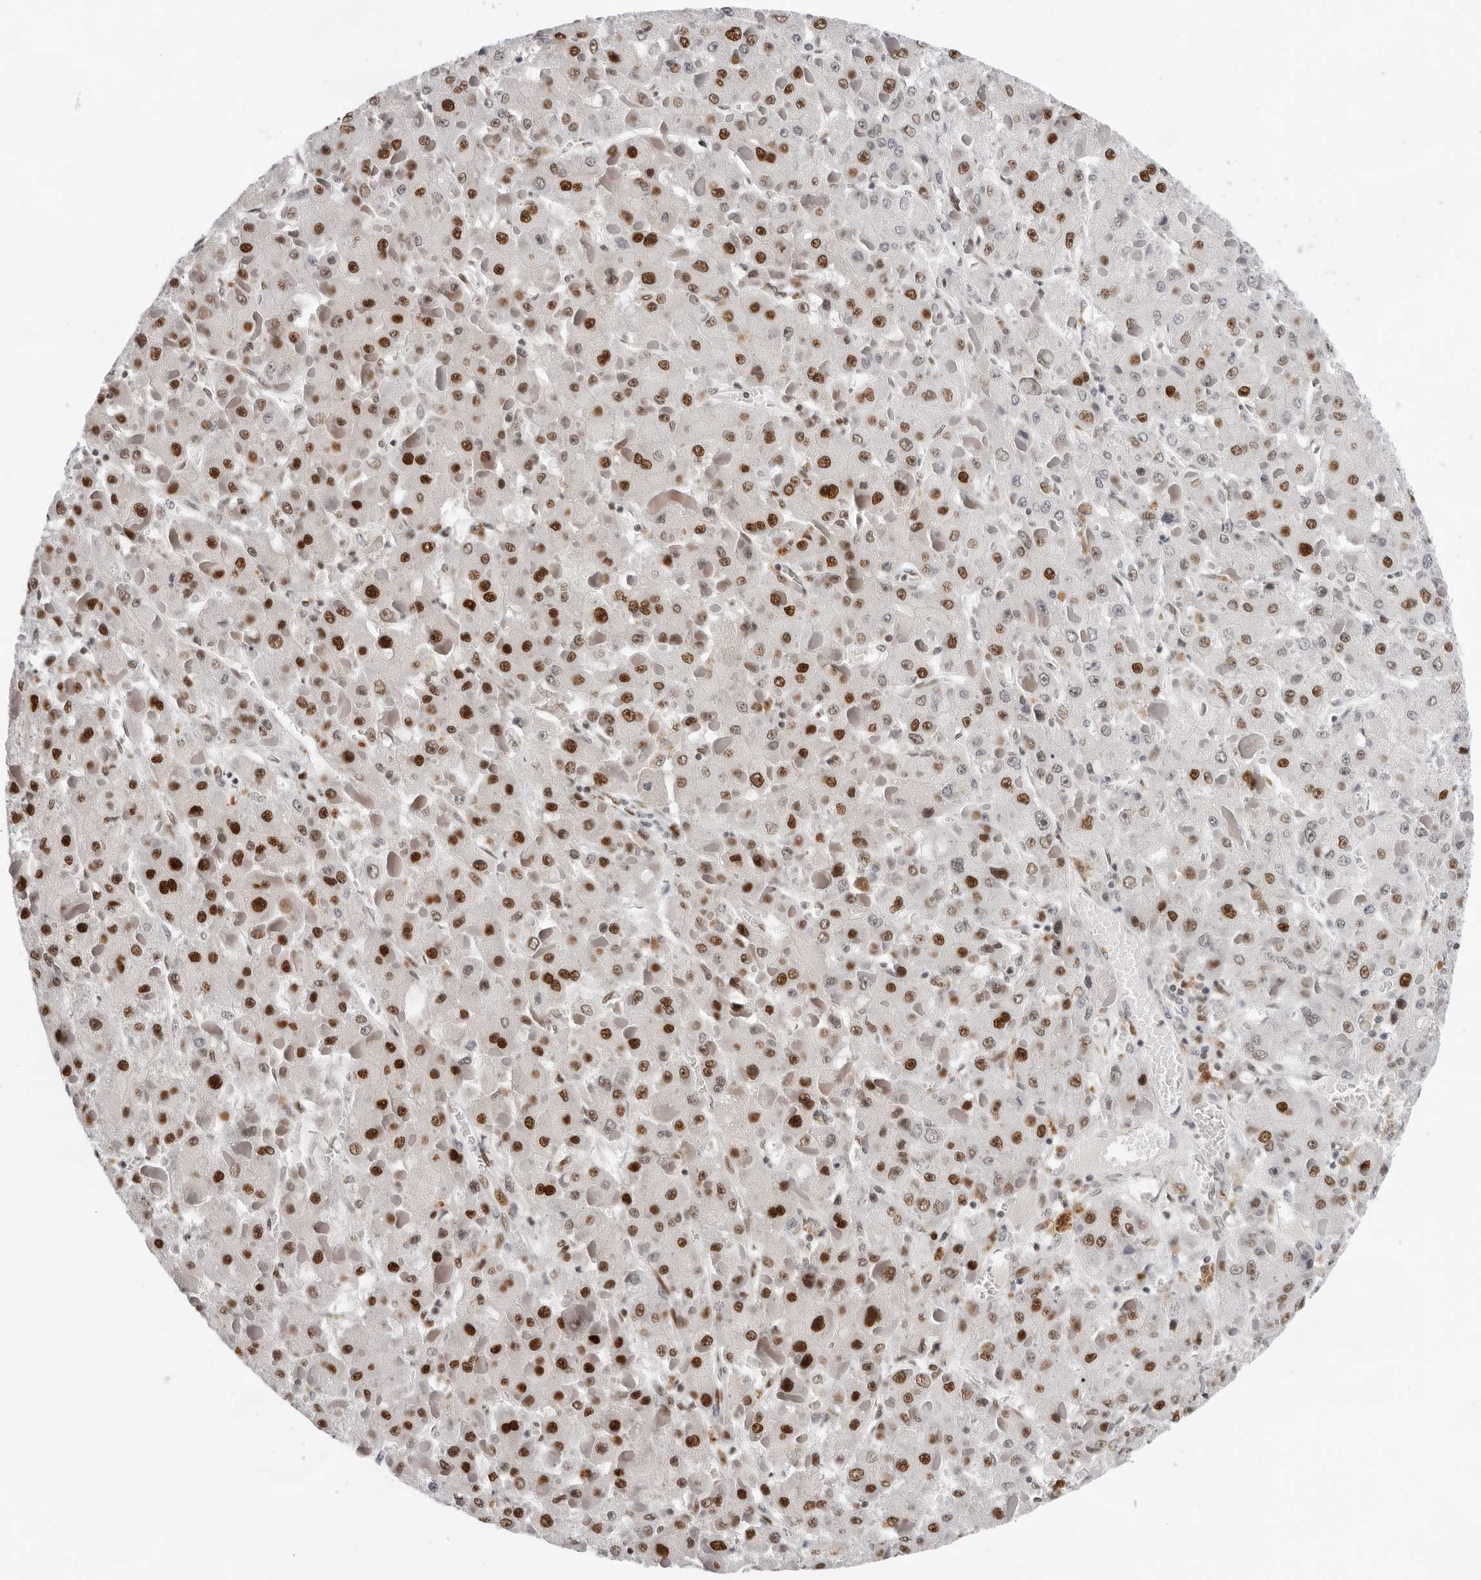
{"staining": {"intensity": "strong", "quantity": ">75%", "location": "nuclear"}, "tissue": "liver cancer", "cell_type": "Tumor cells", "image_type": "cancer", "snomed": [{"axis": "morphology", "description": "Carcinoma, Hepatocellular, NOS"}, {"axis": "topography", "description": "Liver"}], "caption": "Strong nuclear expression for a protein is present in about >75% of tumor cells of hepatocellular carcinoma (liver) using immunohistochemistry (IHC).", "gene": "OGG1", "patient": {"sex": "female", "age": 73}}